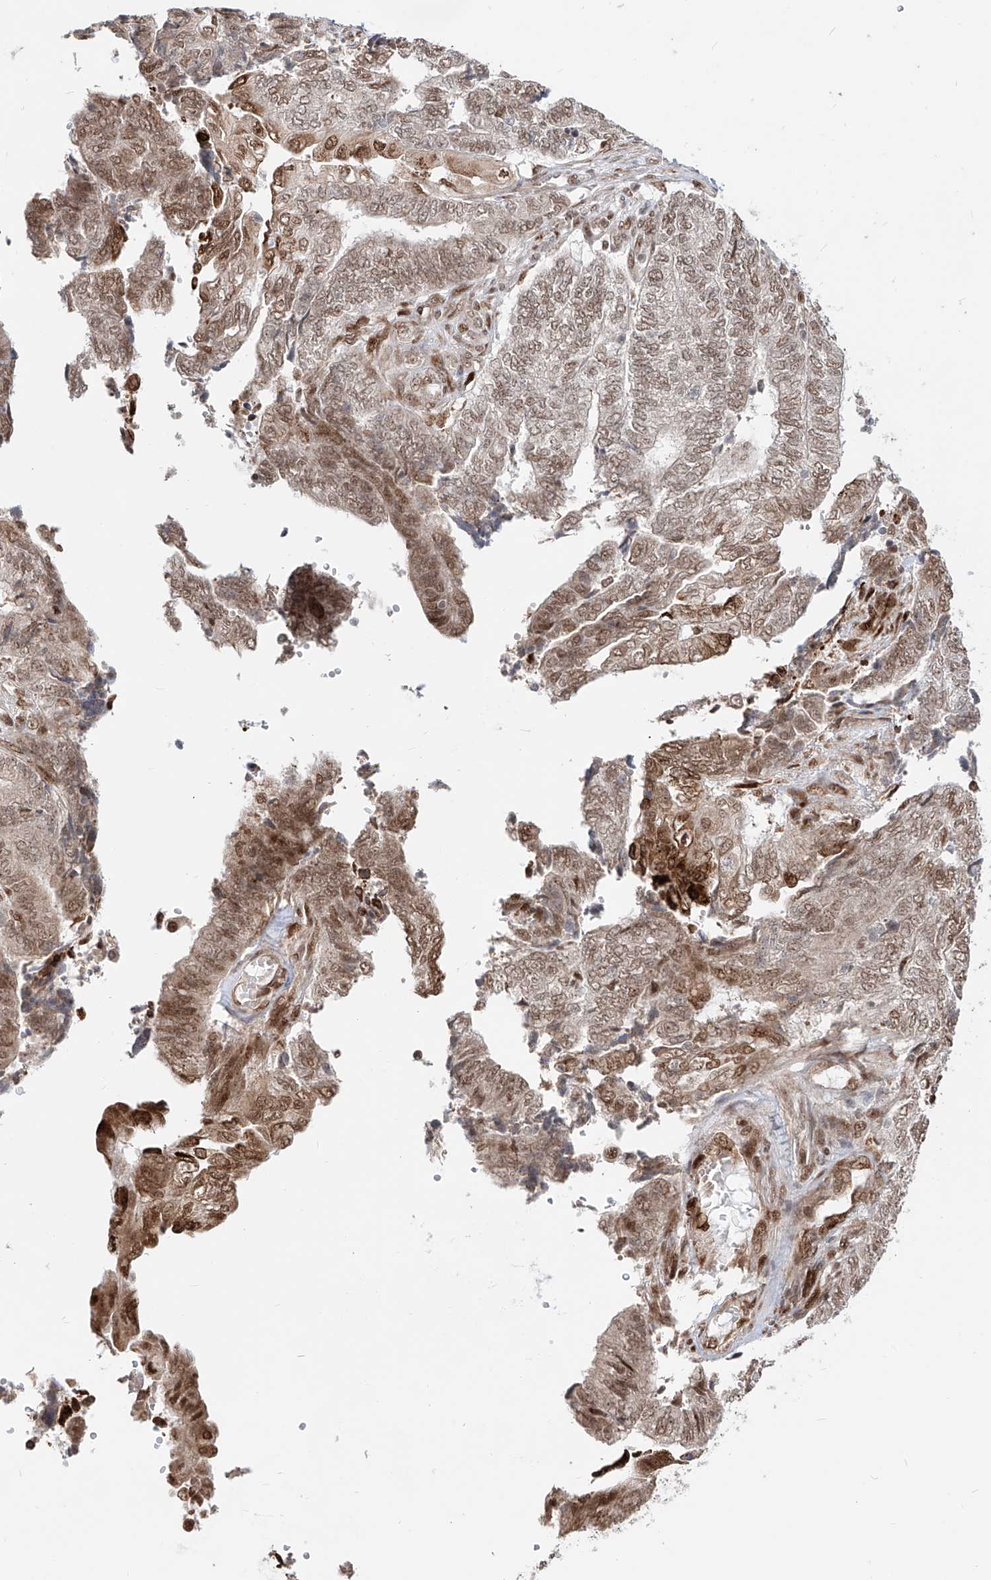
{"staining": {"intensity": "moderate", "quantity": ">75%", "location": "cytoplasmic/membranous,nuclear"}, "tissue": "endometrial cancer", "cell_type": "Tumor cells", "image_type": "cancer", "snomed": [{"axis": "morphology", "description": "Adenocarcinoma, NOS"}, {"axis": "topography", "description": "Uterus"}, {"axis": "topography", "description": "Endometrium"}], "caption": "Endometrial adenocarcinoma stained for a protein (brown) displays moderate cytoplasmic/membranous and nuclear positive positivity in approximately >75% of tumor cells.", "gene": "ZNF710", "patient": {"sex": "female", "age": 70}}